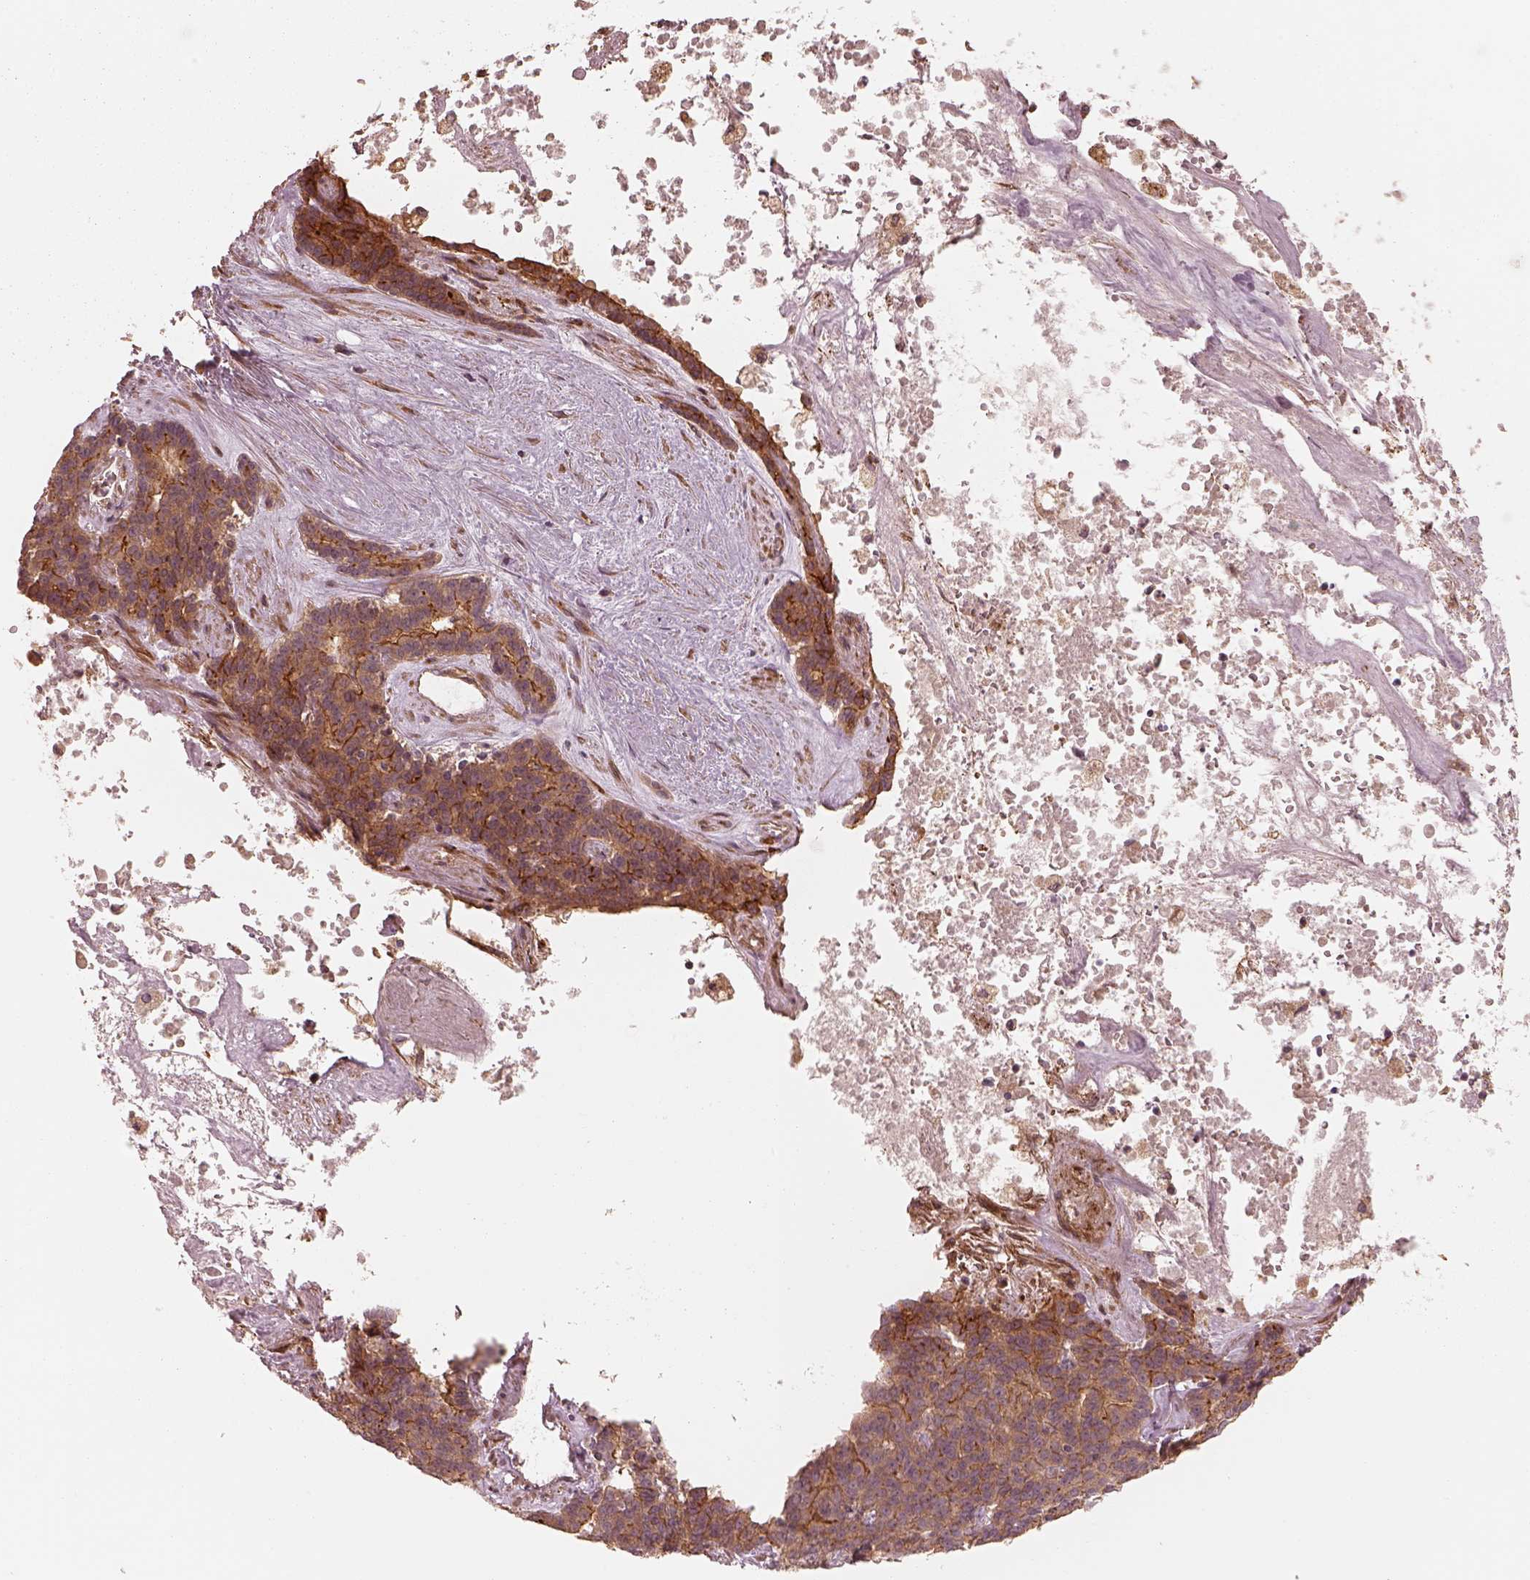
{"staining": {"intensity": "strong", "quantity": "25%-75%", "location": "cytoplasmic/membranous"}, "tissue": "liver cancer", "cell_type": "Tumor cells", "image_type": "cancer", "snomed": [{"axis": "morphology", "description": "Cholangiocarcinoma"}, {"axis": "topography", "description": "Liver"}], "caption": "This photomicrograph demonstrates liver cholangiocarcinoma stained with immunohistochemistry (IHC) to label a protein in brown. The cytoplasmic/membranous of tumor cells show strong positivity for the protein. Nuclei are counter-stained blue.", "gene": "FAM107B", "patient": {"sex": "female", "age": 47}}